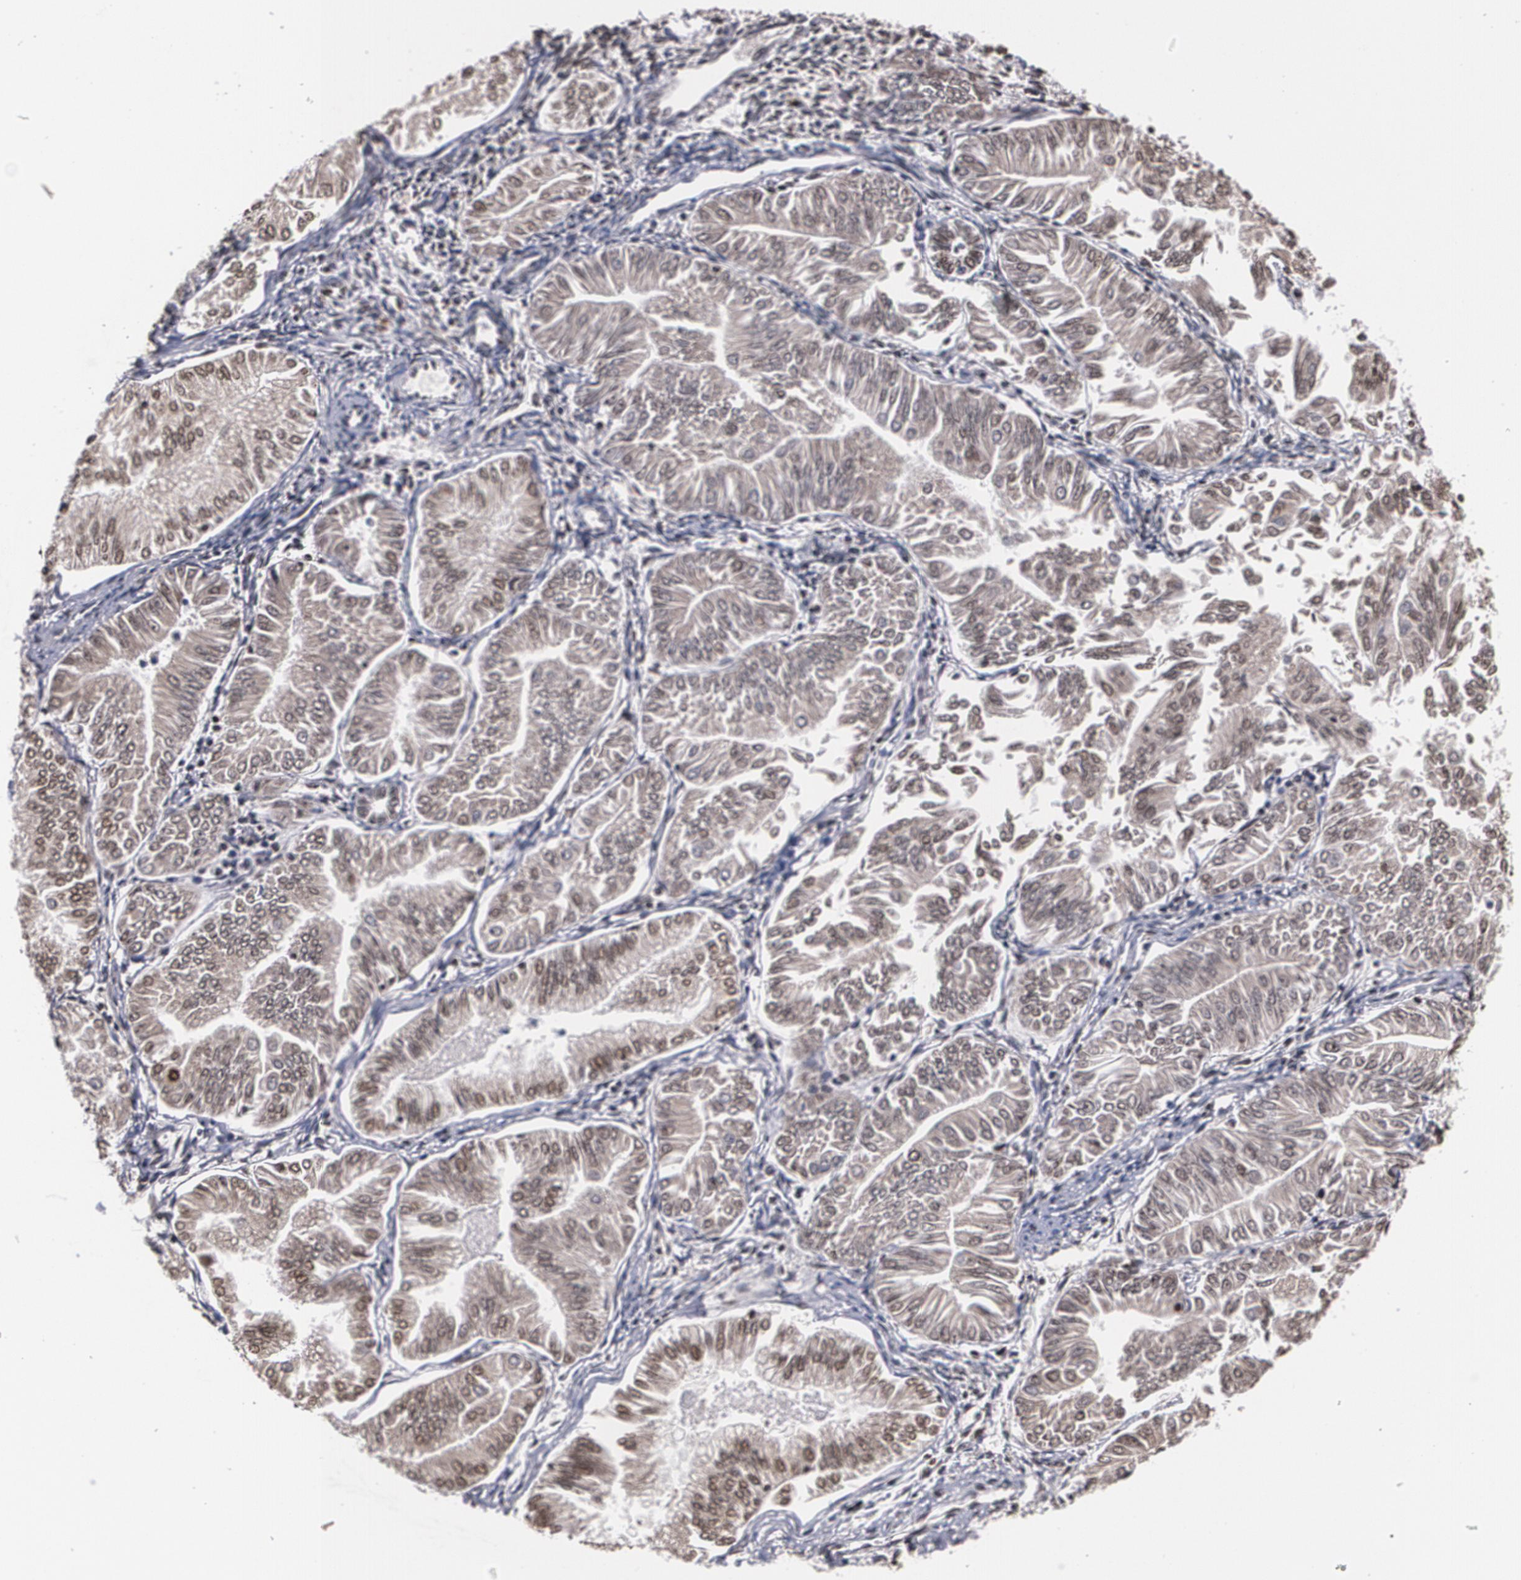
{"staining": {"intensity": "moderate", "quantity": ">75%", "location": "cytoplasmic/membranous,nuclear"}, "tissue": "endometrial cancer", "cell_type": "Tumor cells", "image_type": "cancer", "snomed": [{"axis": "morphology", "description": "Adenocarcinoma, NOS"}, {"axis": "topography", "description": "Endometrium"}], "caption": "This micrograph exhibits immunohistochemistry staining of endometrial cancer (adenocarcinoma), with medium moderate cytoplasmic/membranous and nuclear positivity in about >75% of tumor cells.", "gene": "MVP", "patient": {"sex": "female", "age": 53}}